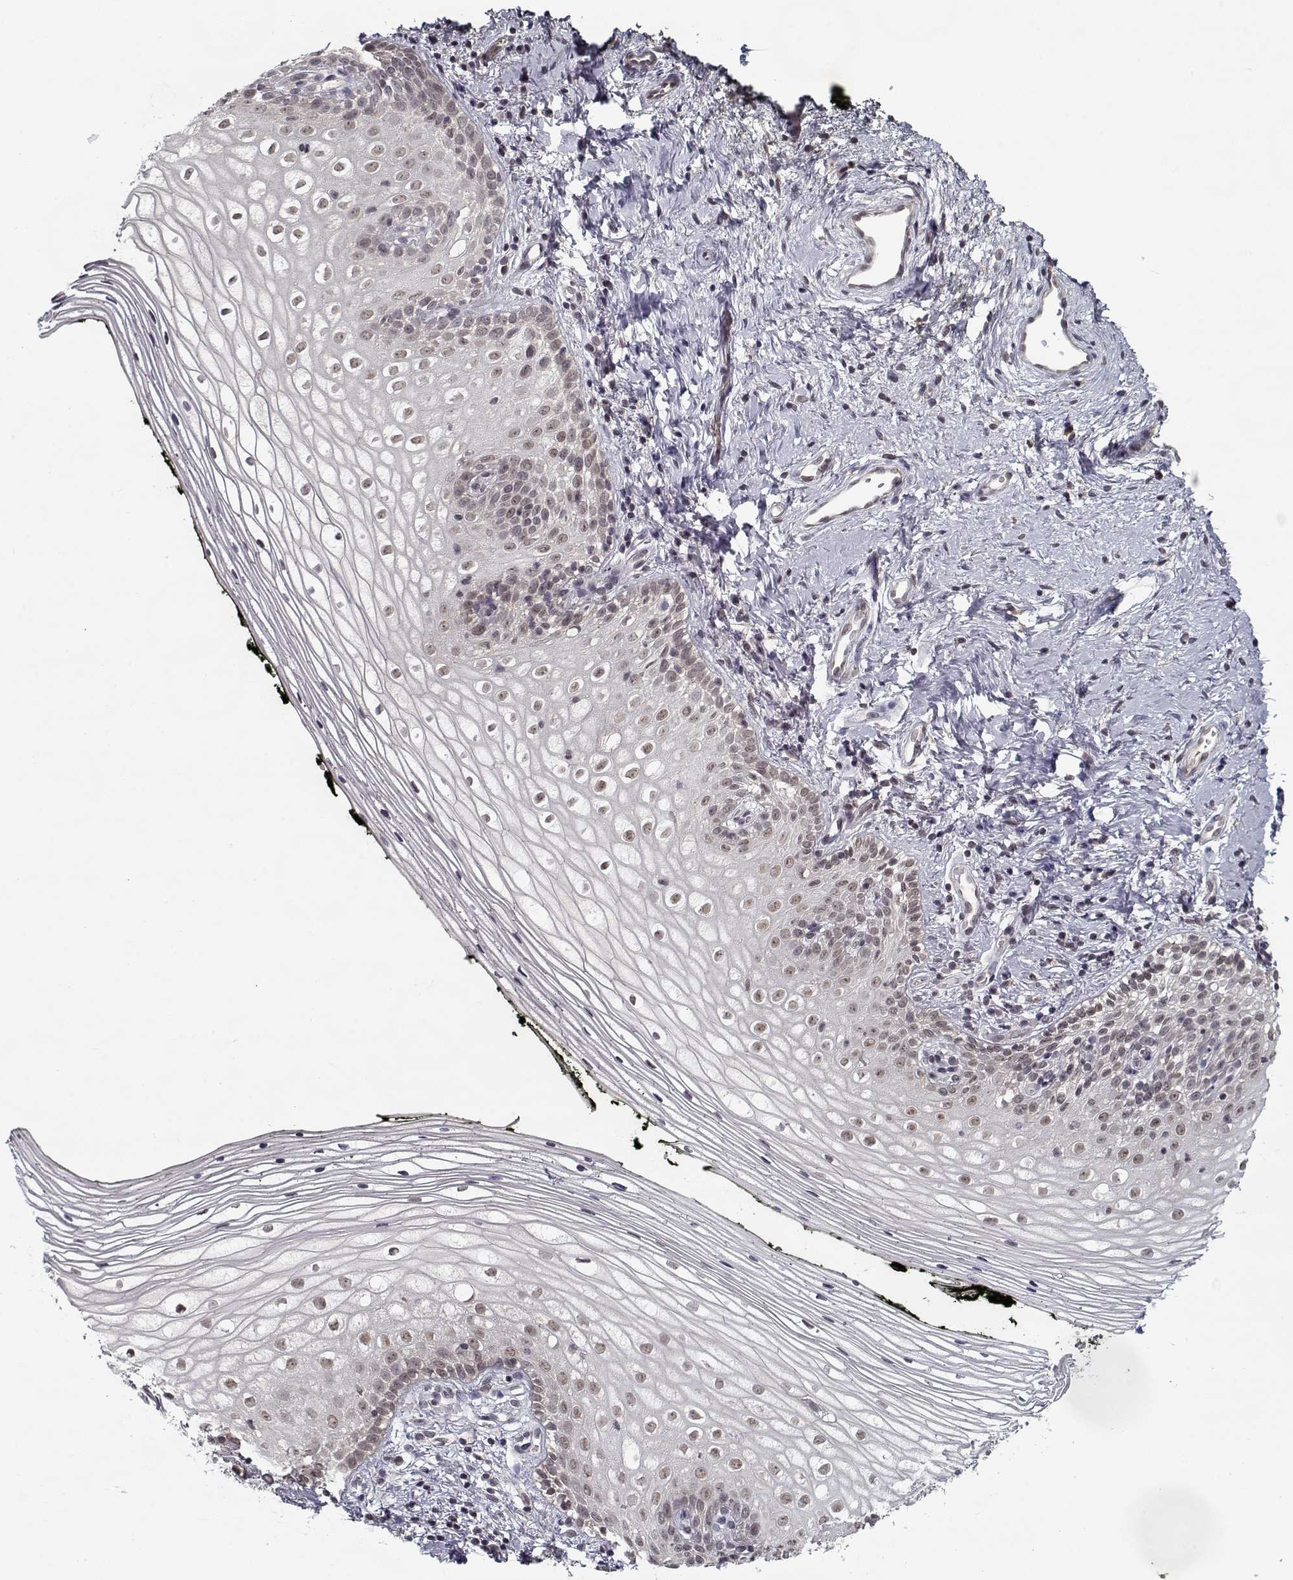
{"staining": {"intensity": "weak", "quantity": "<25%", "location": "nuclear"}, "tissue": "vagina", "cell_type": "Squamous epithelial cells", "image_type": "normal", "snomed": [{"axis": "morphology", "description": "Normal tissue, NOS"}, {"axis": "topography", "description": "Vagina"}], "caption": "Immunohistochemistry (IHC) of benign human vagina exhibits no positivity in squamous epithelial cells. (Brightfield microscopy of DAB (3,3'-diaminobenzidine) immunohistochemistry (IHC) at high magnification).", "gene": "TESPA1", "patient": {"sex": "female", "age": 47}}